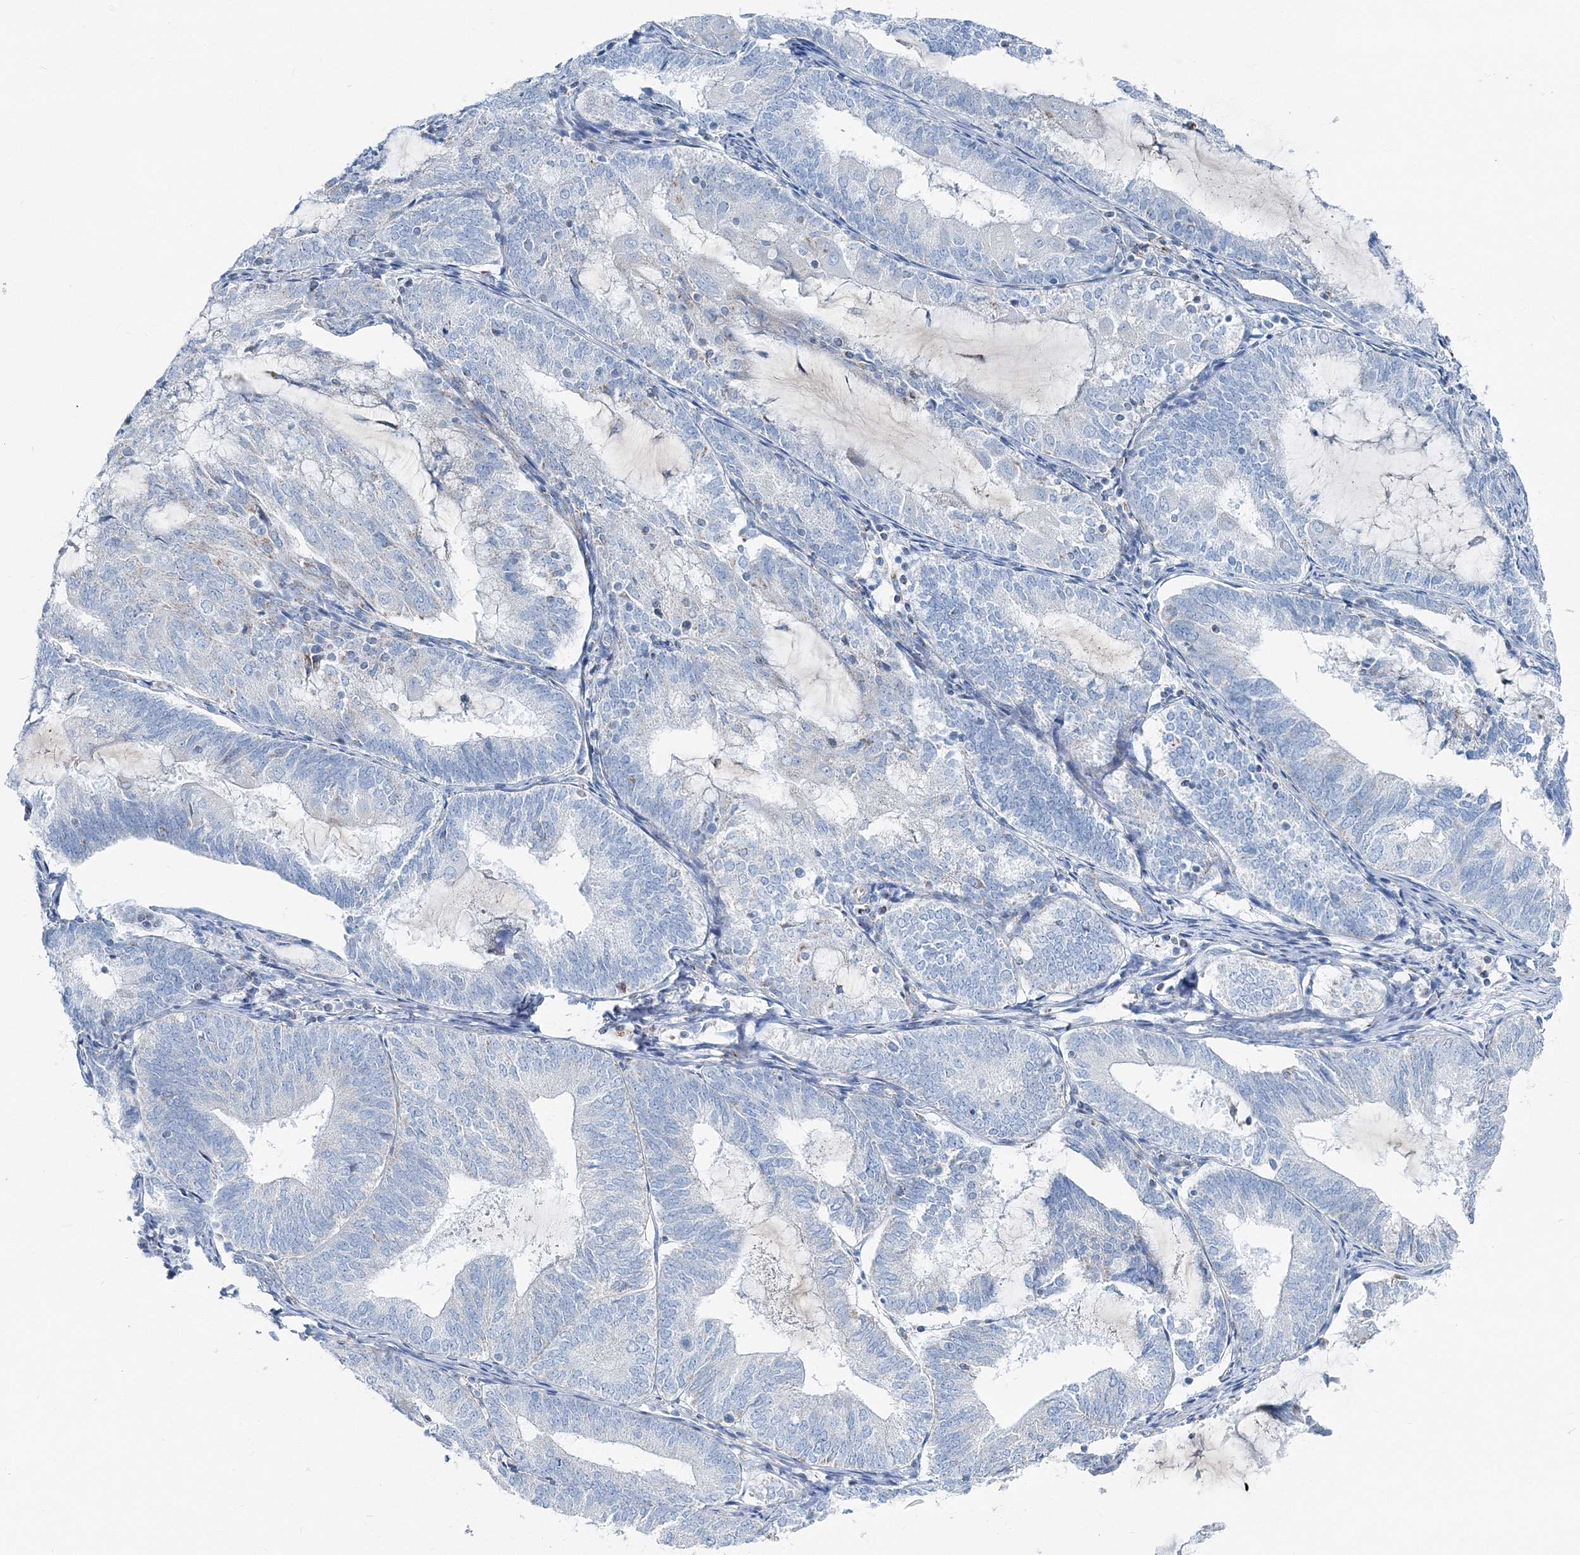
{"staining": {"intensity": "negative", "quantity": "none", "location": "none"}, "tissue": "endometrial cancer", "cell_type": "Tumor cells", "image_type": "cancer", "snomed": [{"axis": "morphology", "description": "Adenocarcinoma, NOS"}, {"axis": "topography", "description": "Endometrium"}], "caption": "Immunohistochemical staining of endometrial cancer (adenocarcinoma) exhibits no significant staining in tumor cells.", "gene": "GABARAPL2", "patient": {"sex": "female", "age": 81}}